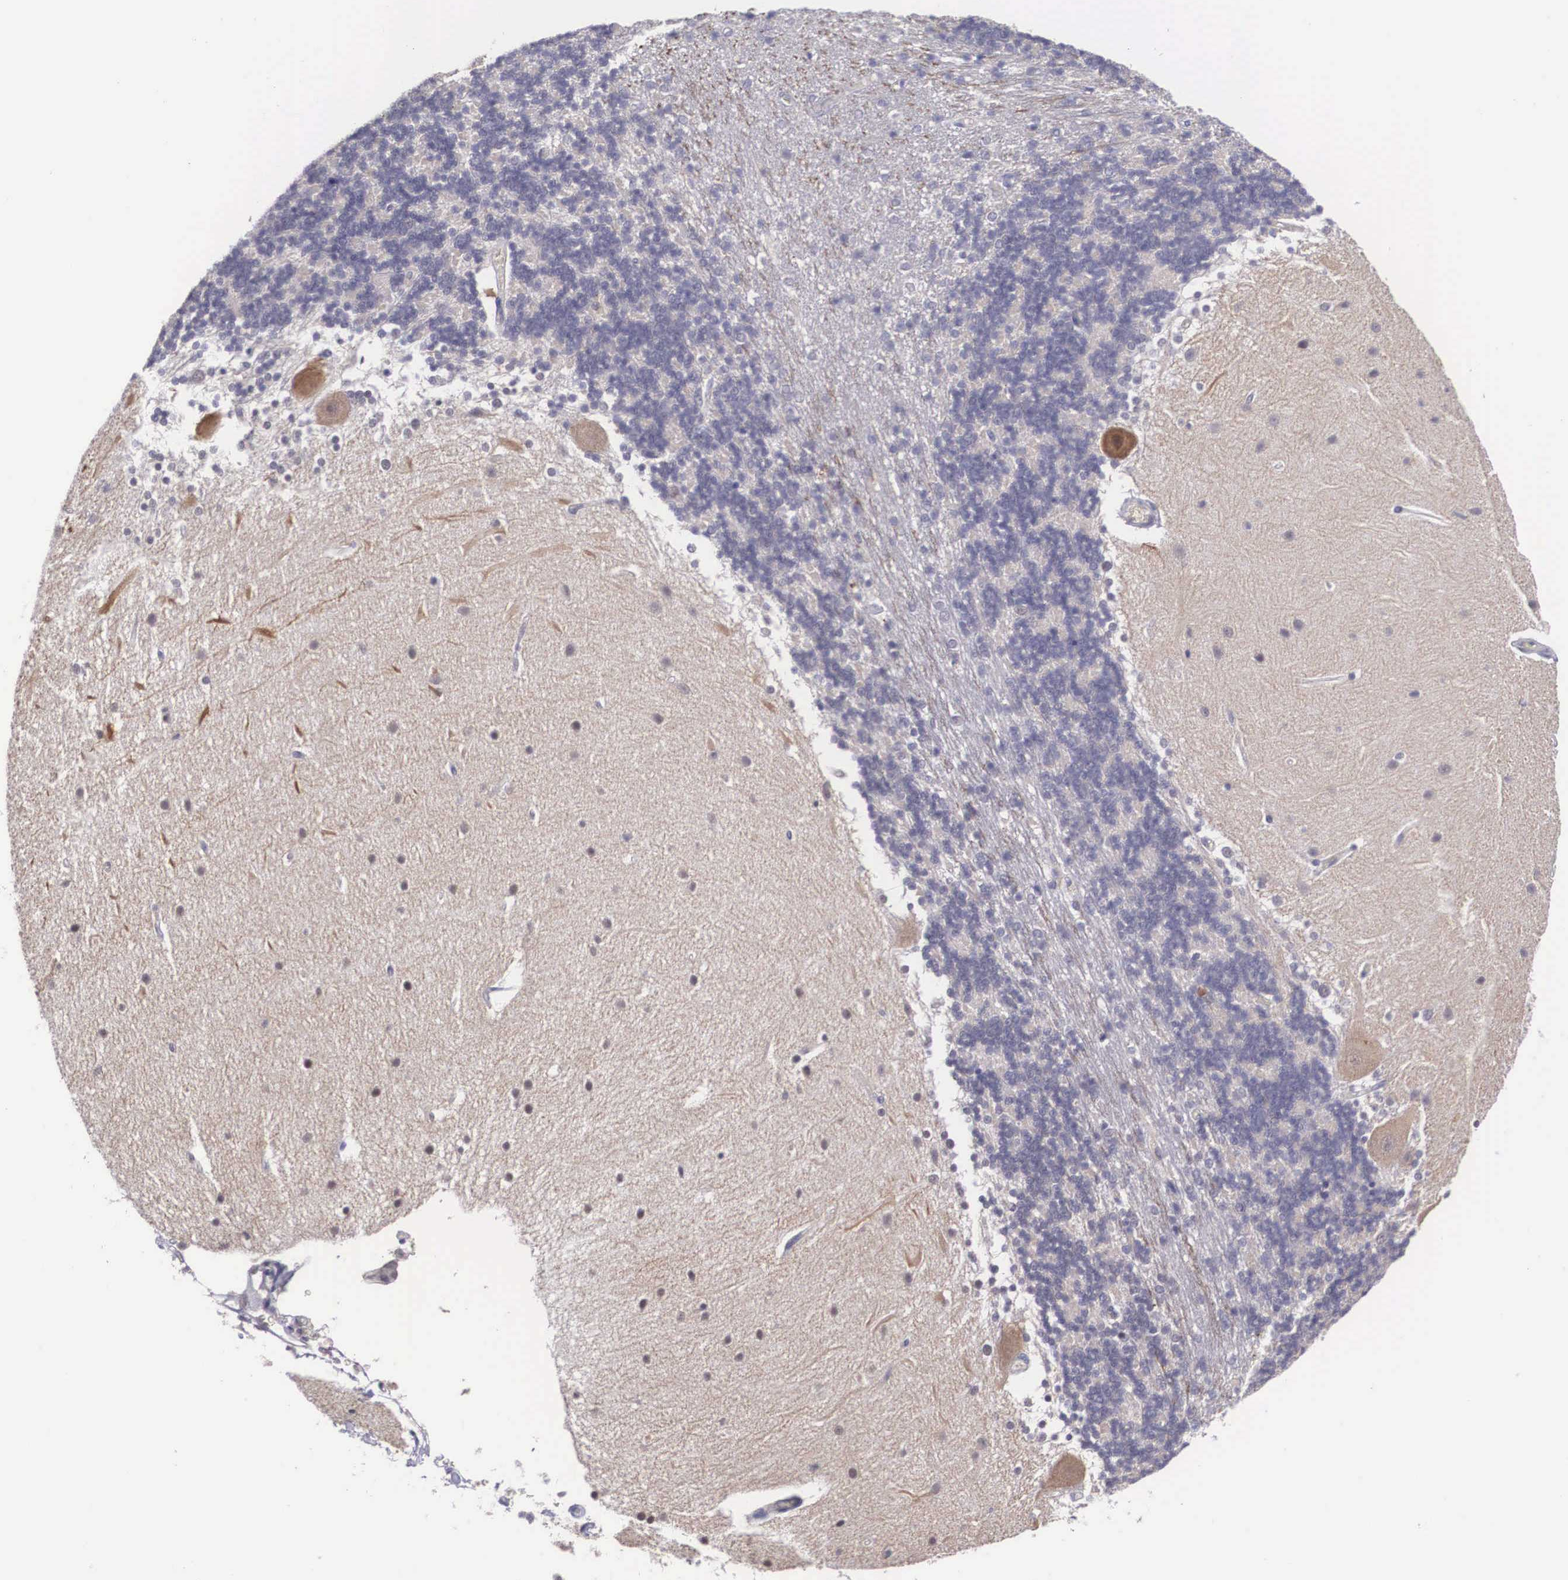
{"staining": {"intensity": "weak", "quantity": "25%-75%", "location": "cytoplasmic/membranous"}, "tissue": "cerebellum", "cell_type": "Cells in granular layer", "image_type": "normal", "snomed": [{"axis": "morphology", "description": "Normal tissue, NOS"}, {"axis": "topography", "description": "Cerebellum"}], "caption": "Protein staining shows weak cytoplasmic/membranous positivity in approximately 25%-75% of cells in granular layer in unremarkable cerebellum.", "gene": "NINL", "patient": {"sex": "female", "age": 54}}